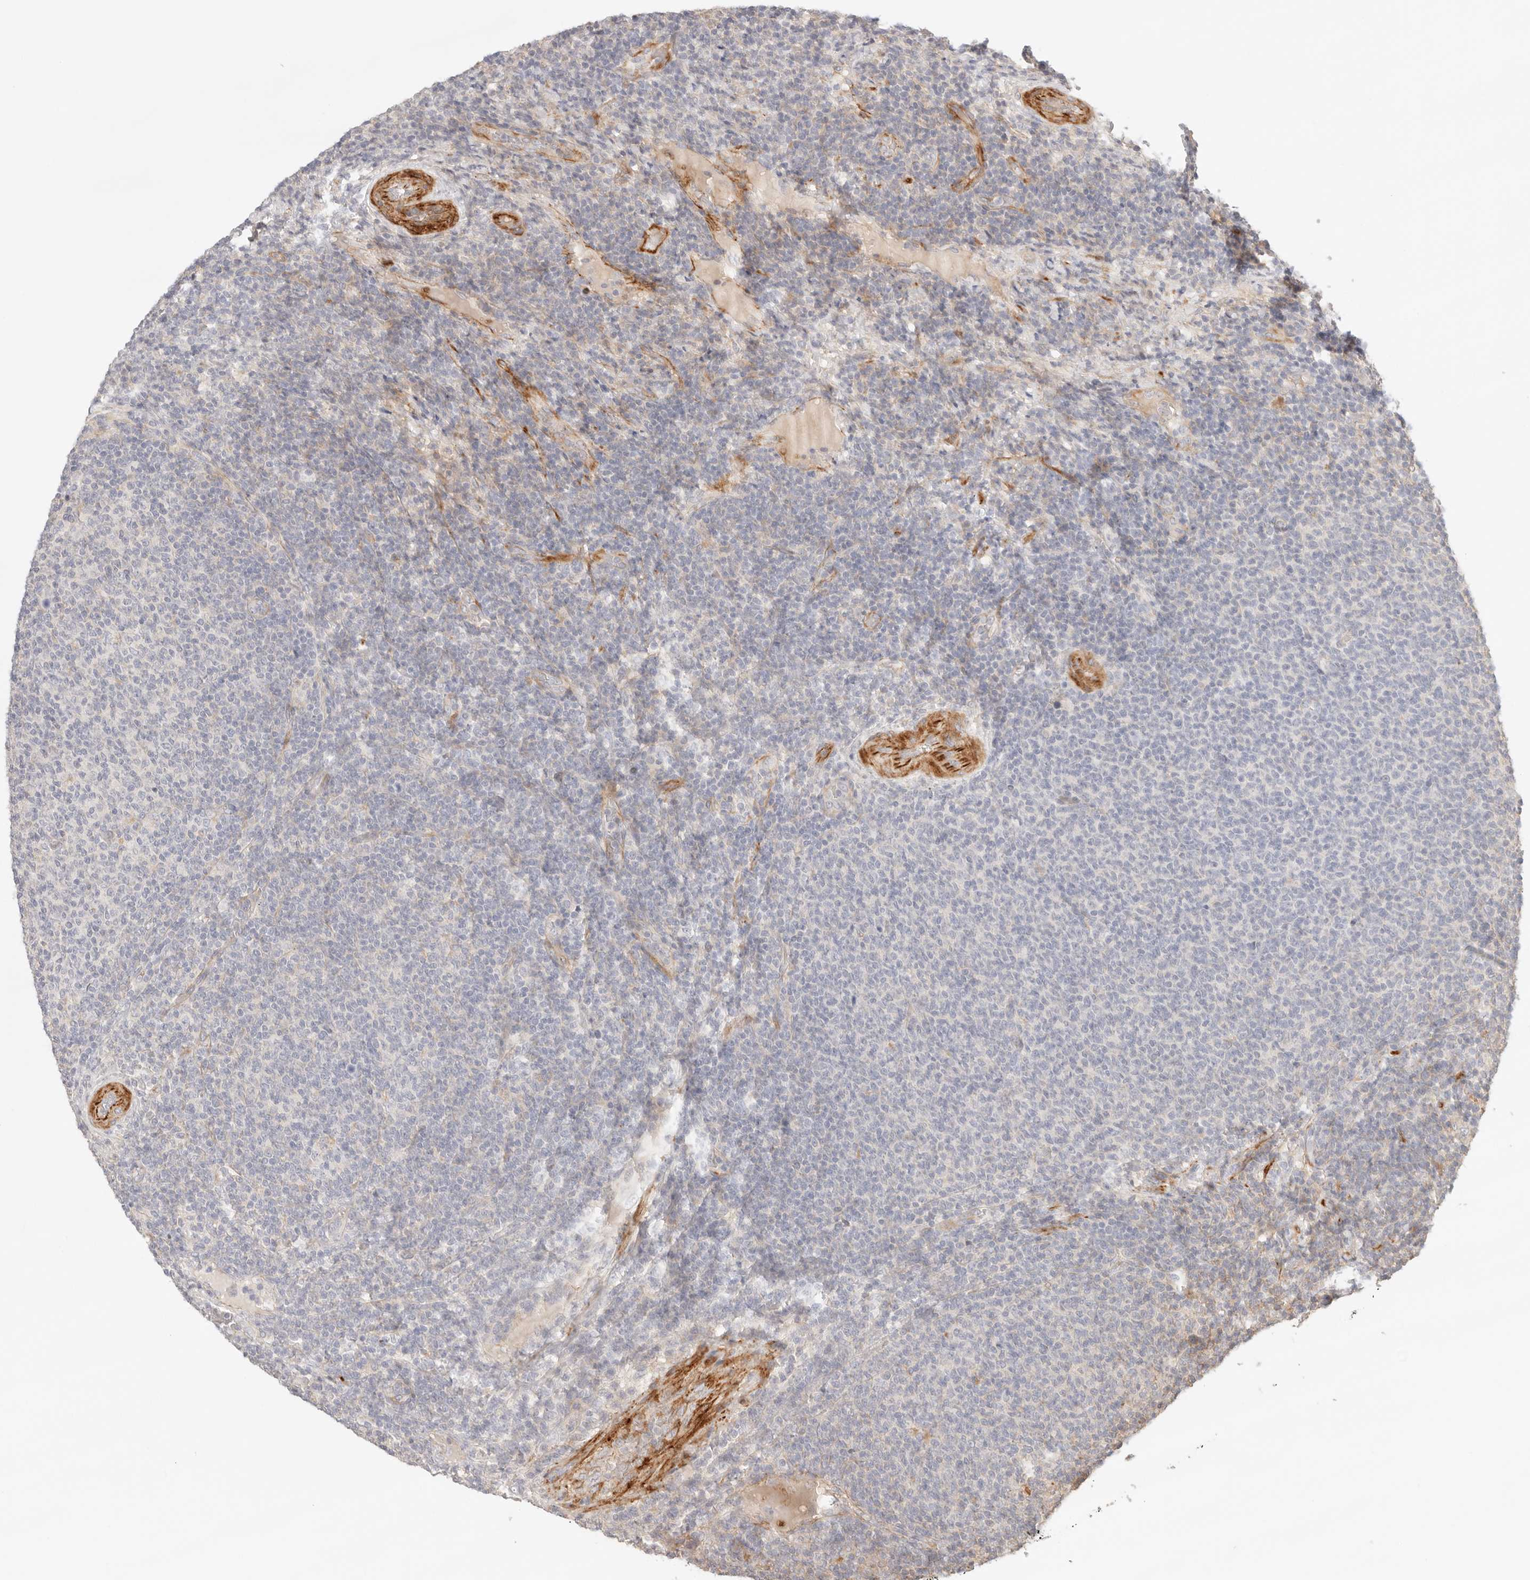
{"staining": {"intensity": "negative", "quantity": "none", "location": "none"}, "tissue": "lymphoma", "cell_type": "Tumor cells", "image_type": "cancer", "snomed": [{"axis": "morphology", "description": "Malignant lymphoma, non-Hodgkin's type, Low grade"}, {"axis": "topography", "description": "Lymph node"}], "caption": "Immunohistochemical staining of low-grade malignant lymphoma, non-Hodgkin's type exhibits no significant staining in tumor cells.", "gene": "IL1R2", "patient": {"sex": "male", "age": 66}}